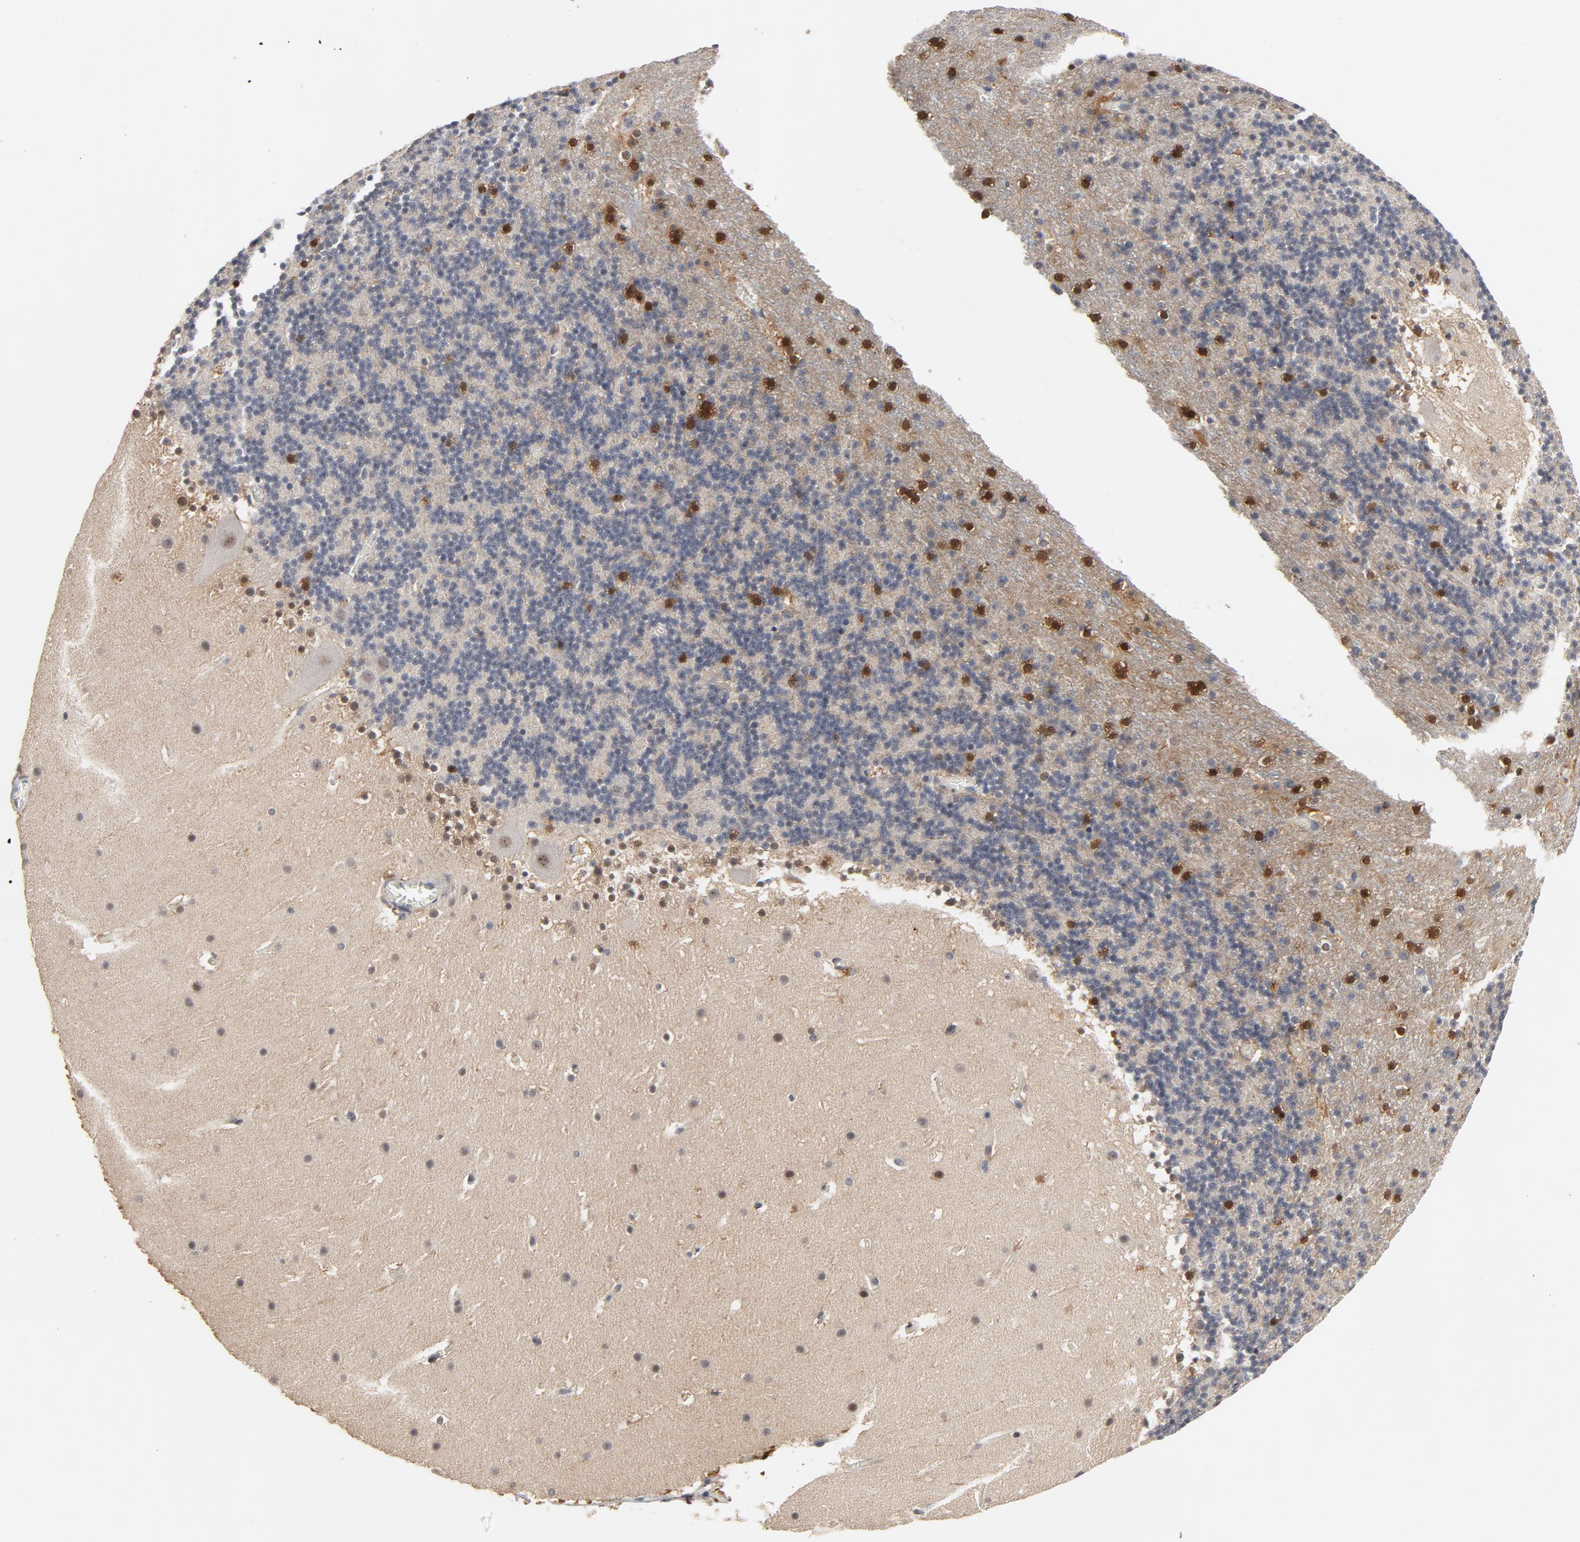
{"staining": {"intensity": "moderate", "quantity": "<25%", "location": "nuclear"}, "tissue": "cerebellum", "cell_type": "Cells in granular layer", "image_type": "normal", "snomed": [{"axis": "morphology", "description": "Normal tissue, NOS"}, {"axis": "topography", "description": "Cerebellum"}], "caption": "The micrograph displays staining of benign cerebellum, revealing moderate nuclear protein expression (brown color) within cells in granular layer.", "gene": "RTL5", "patient": {"sex": "male", "age": 45}}